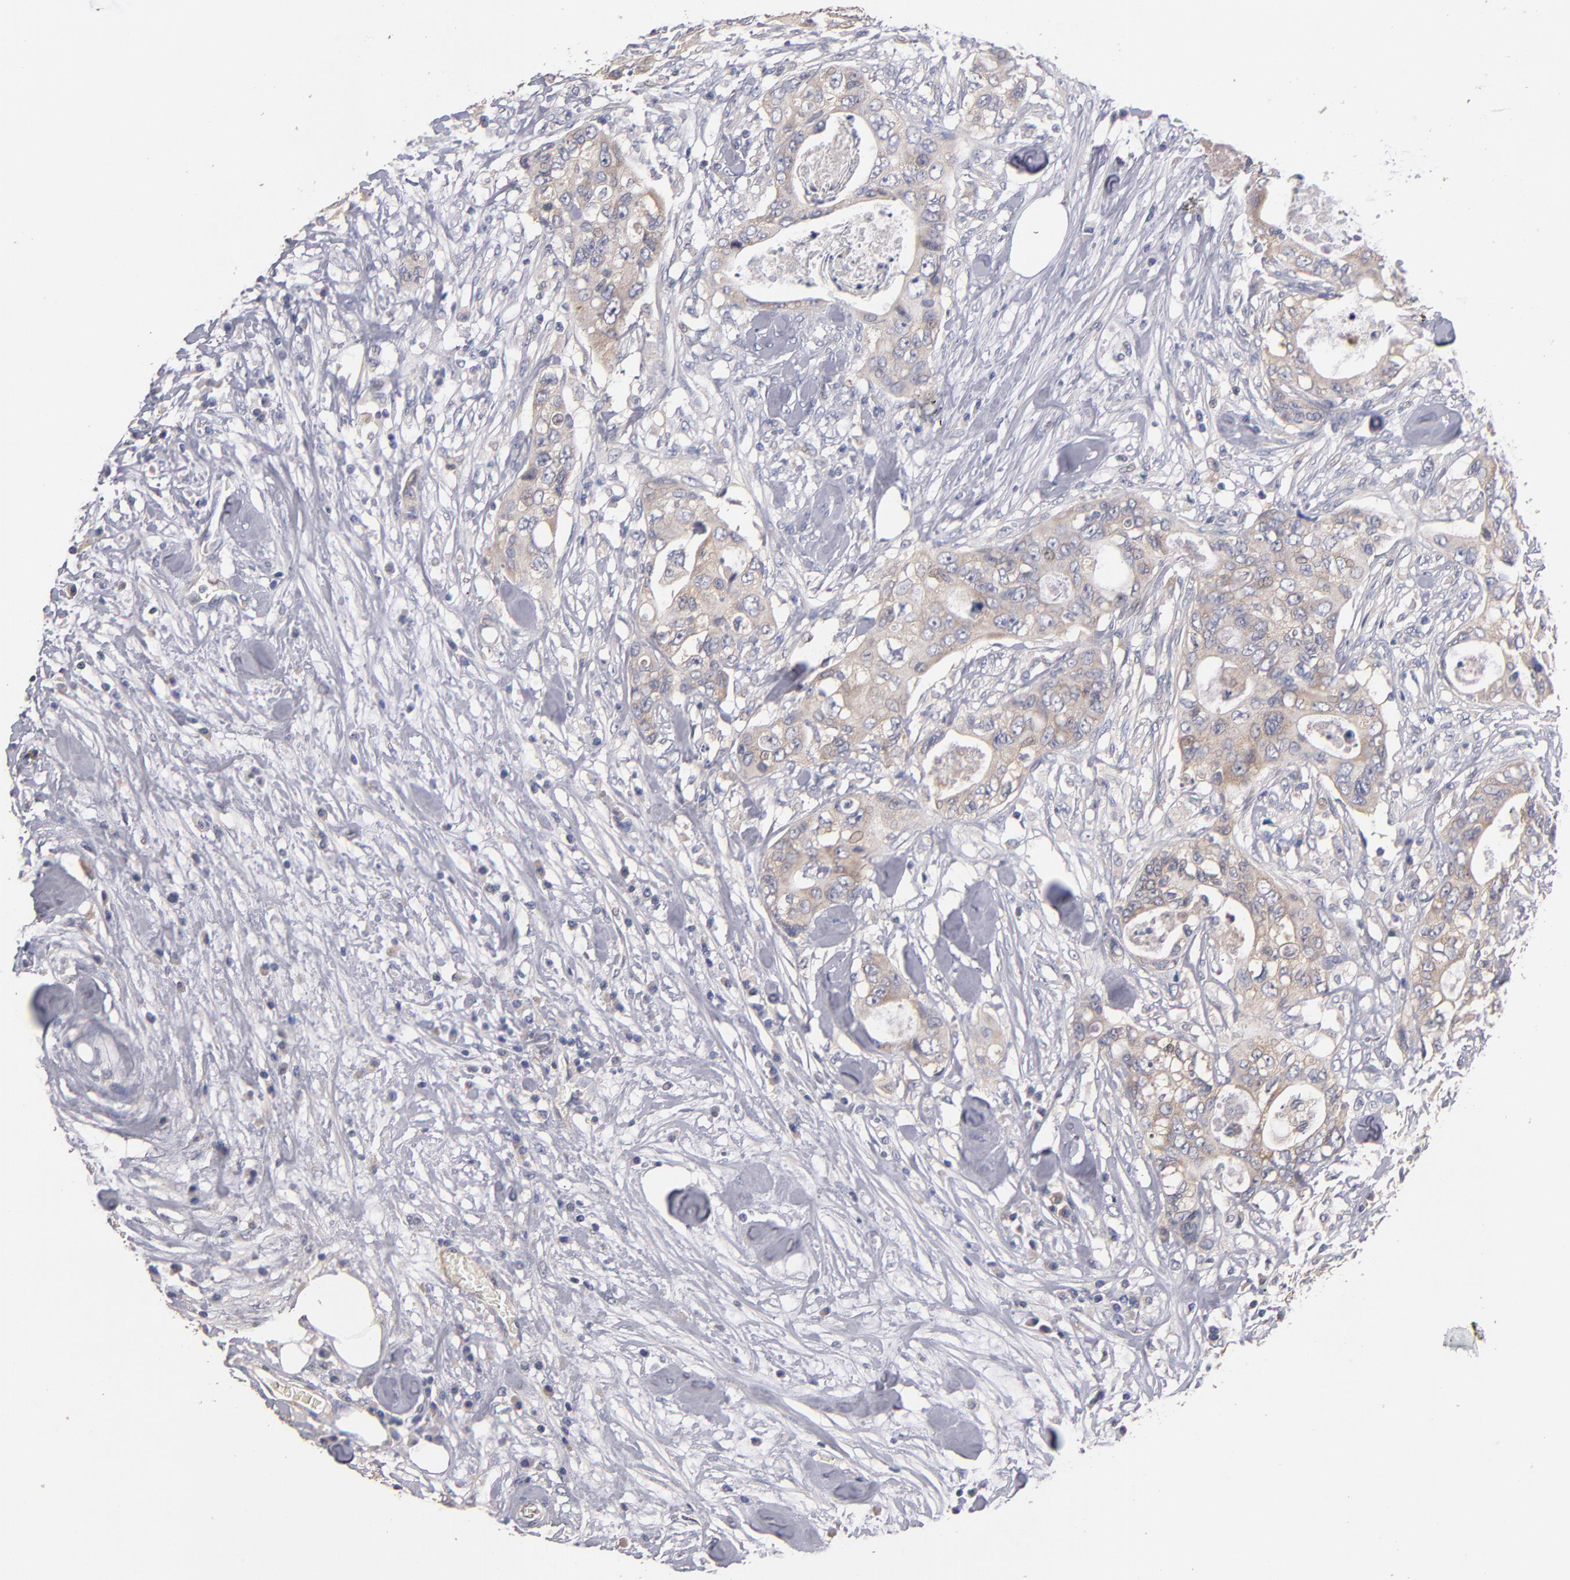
{"staining": {"intensity": "weak", "quantity": "25%-75%", "location": "cytoplasmic/membranous"}, "tissue": "colorectal cancer", "cell_type": "Tumor cells", "image_type": "cancer", "snomed": [{"axis": "morphology", "description": "Adenocarcinoma, NOS"}, {"axis": "topography", "description": "Rectum"}], "caption": "Colorectal adenocarcinoma stained with a protein marker displays weak staining in tumor cells.", "gene": "DACT1", "patient": {"sex": "female", "age": 57}}